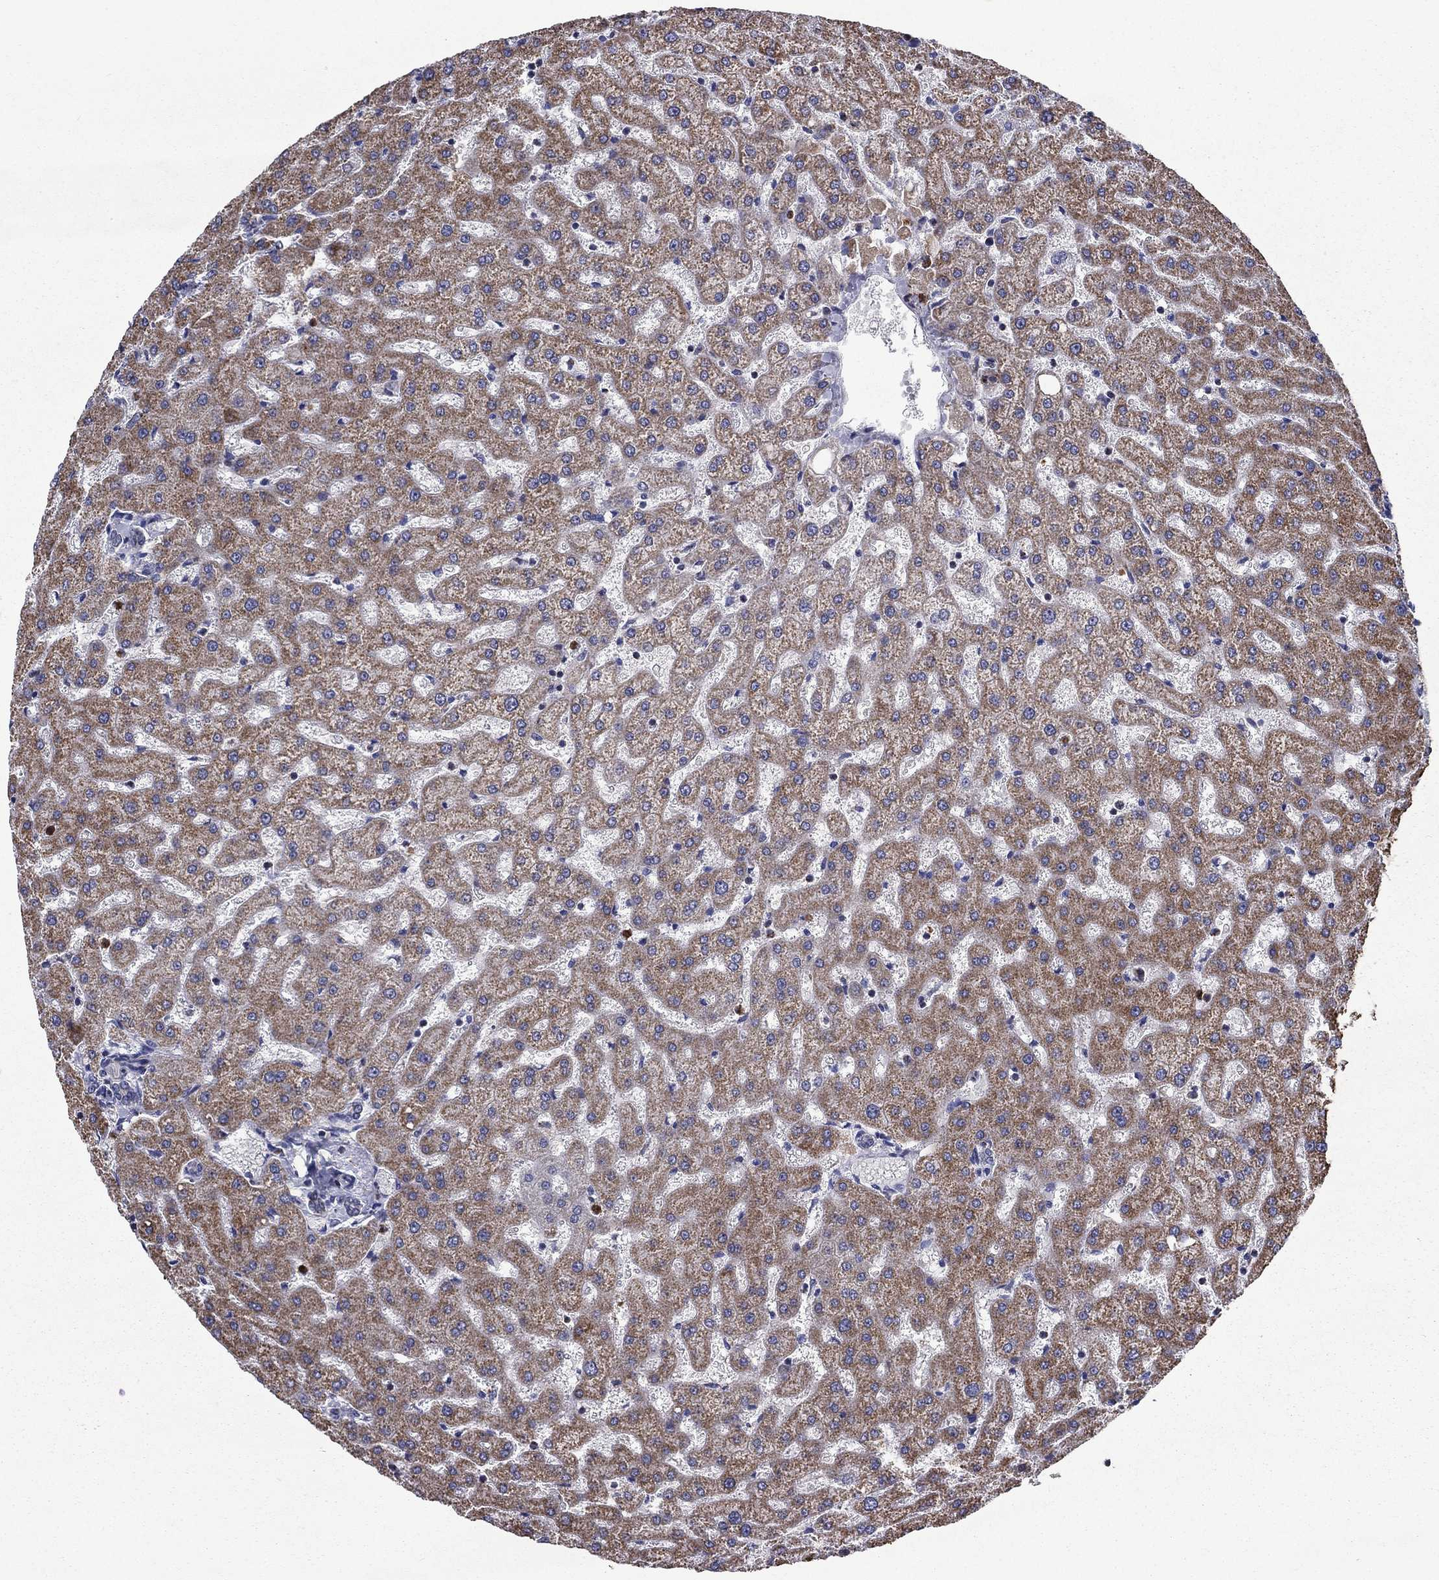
{"staining": {"intensity": "negative", "quantity": "none", "location": "none"}, "tissue": "liver", "cell_type": "Cholangiocytes", "image_type": "normal", "snomed": [{"axis": "morphology", "description": "Normal tissue, NOS"}, {"axis": "topography", "description": "Liver"}], "caption": "A high-resolution micrograph shows IHC staining of unremarkable liver, which exhibits no significant positivity in cholangiocytes. (Stains: DAB immunohistochemistry (IHC) with hematoxylin counter stain, Microscopy: brightfield microscopy at high magnification).", "gene": "NDUFA4L2", "patient": {"sex": "female", "age": 50}}